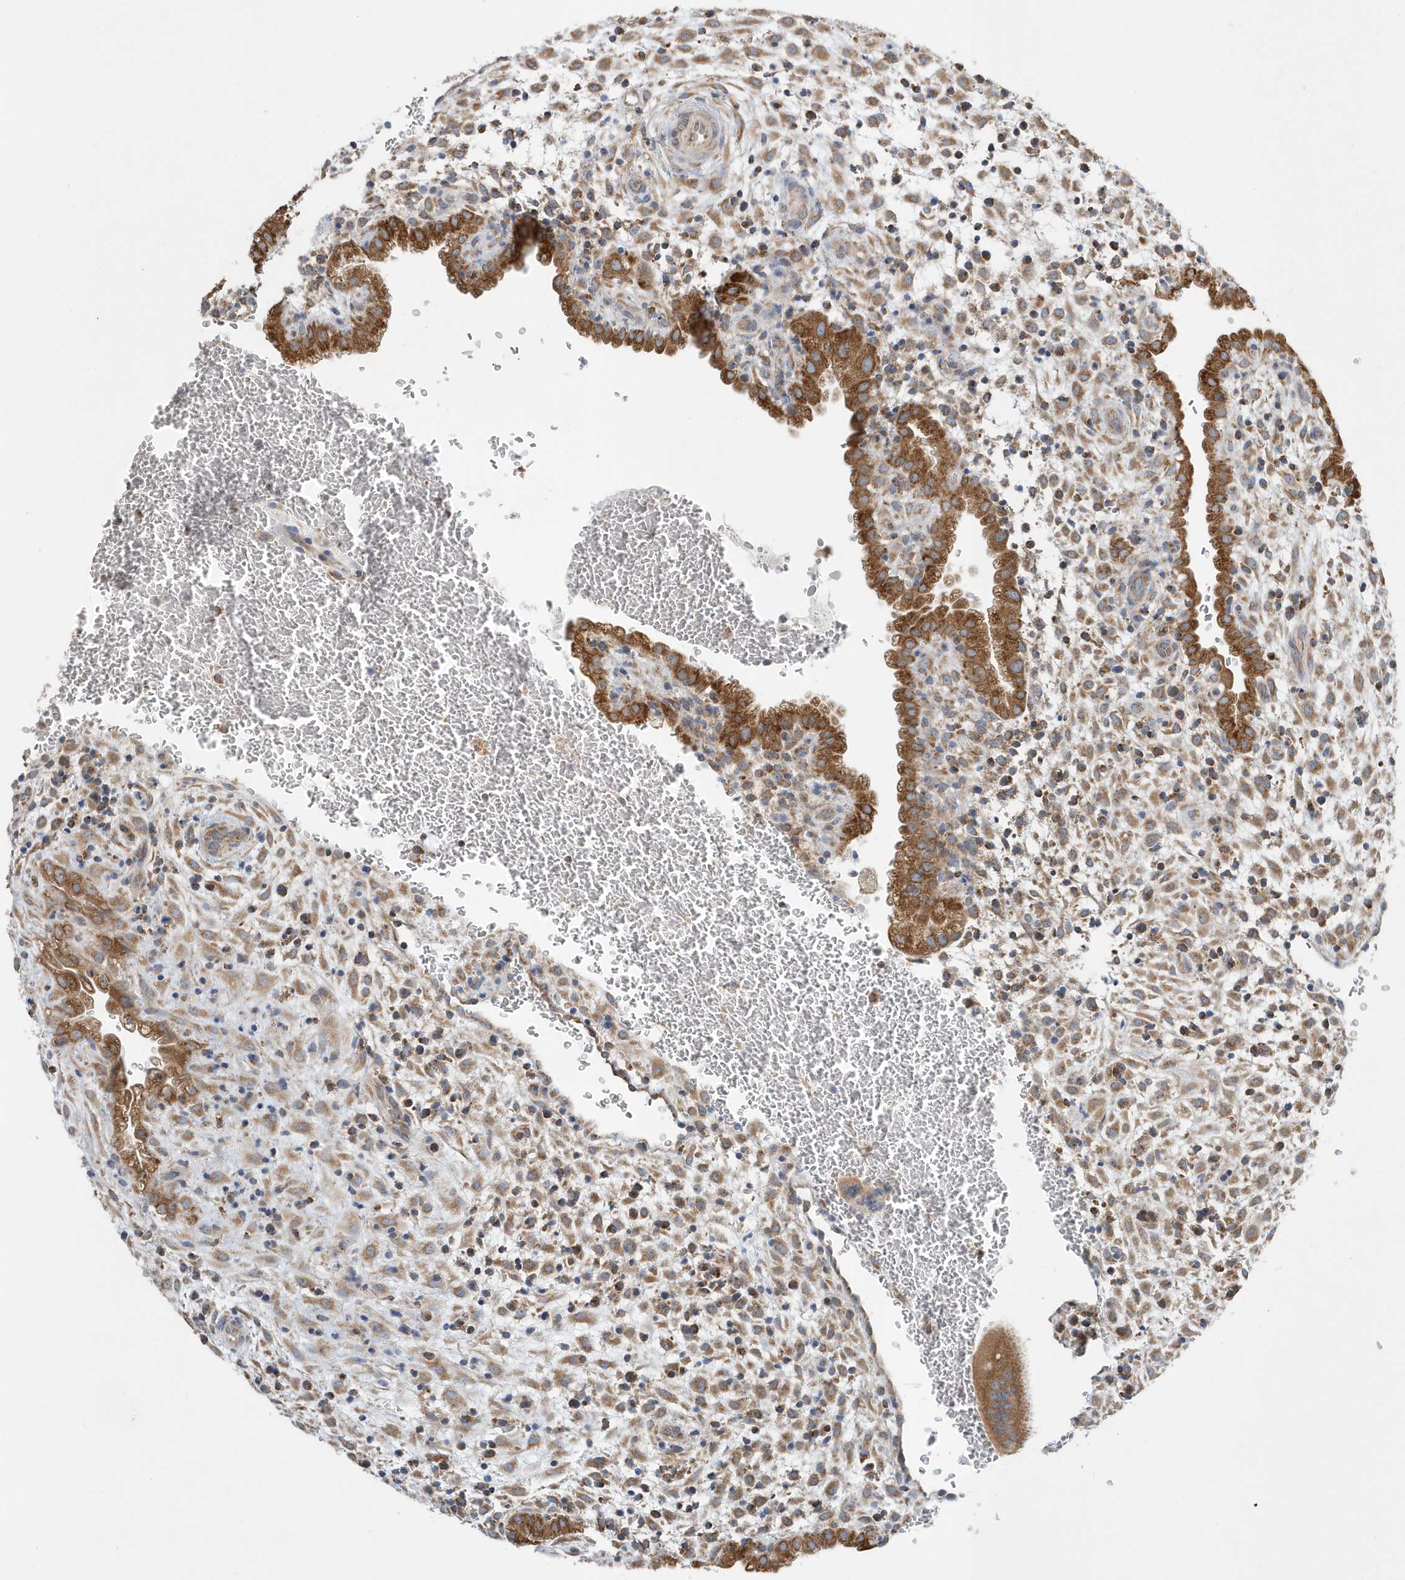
{"staining": {"intensity": "moderate", "quantity": ">75%", "location": "cytoplasmic/membranous"}, "tissue": "placenta", "cell_type": "Decidual cells", "image_type": "normal", "snomed": [{"axis": "morphology", "description": "Normal tissue, NOS"}, {"axis": "topography", "description": "Placenta"}], "caption": "DAB immunohistochemical staining of normal human placenta exhibits moderate cytoplasmic/membranous protein staining in approximately >75% of decidual cells.", "gene": "SPATA5", "patient": {"sex": "female", "age": 35}}